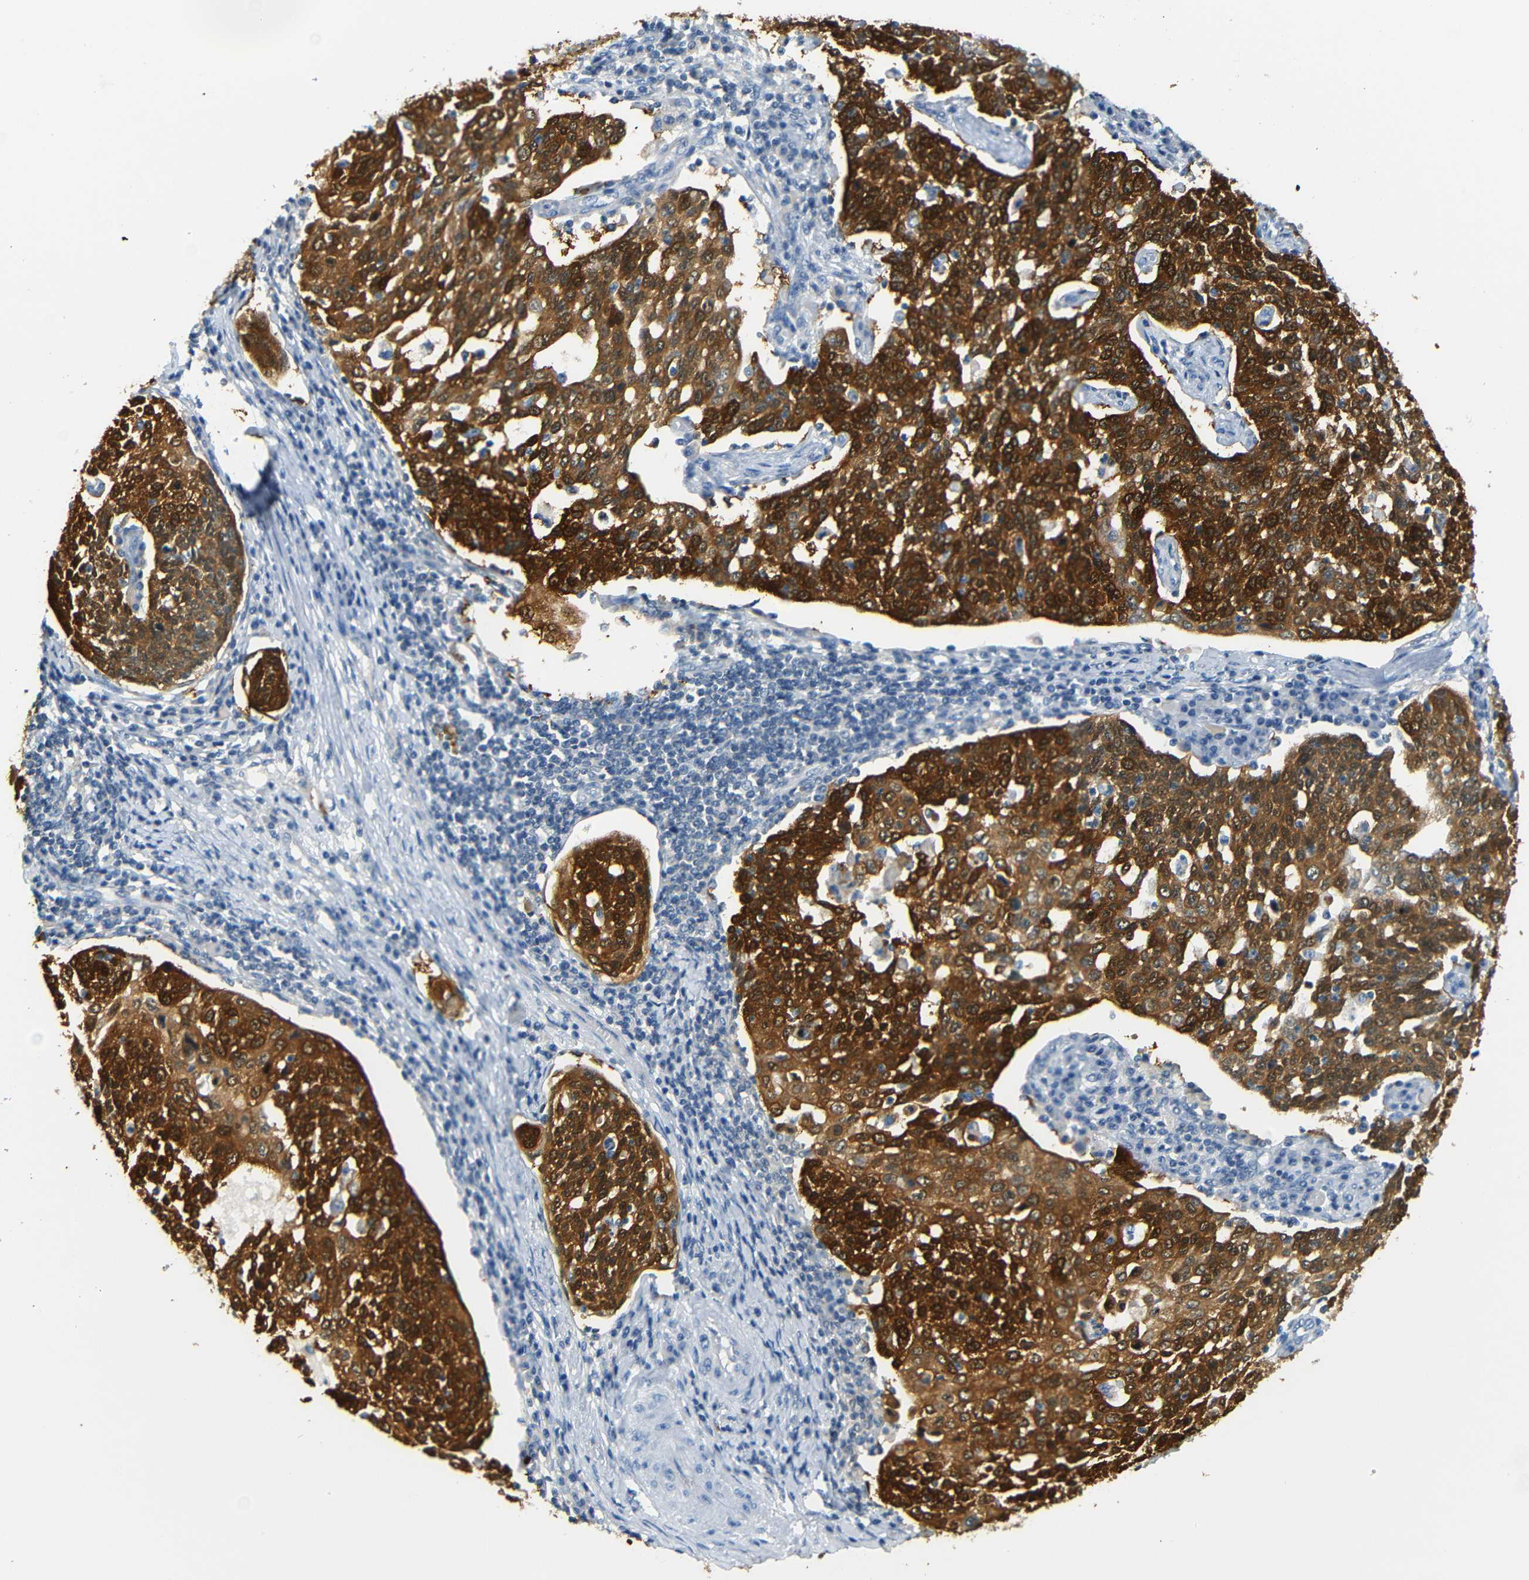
{"staining": {"intensity": "strong", "quantity": ">75%", "location": "cytoplasmic/membranous,nuclear"}, "tissue": "cervical cancer", "cell_type": "Tumor cells", "image_type": "cancer", "snomed": [{"axis": "morphology", "description": "Squamous cell carcinoma, NOS"}, {"axis": "topography", "description": "Cervix"}], "caption": "High-power microscopy captured an immunohistochemistry (IHC) photomicrograph of cervical cancer, revealing strong cytoplasmic/membranous and nuclear staining in about >75% of tumor cells. The staining is performed using DAB brown chromogen to label protein expression. The nuclei are counter-stained blue using hematoxylin.", "gene": "SFN", "patient": {"sex": "female", "age": 34}}